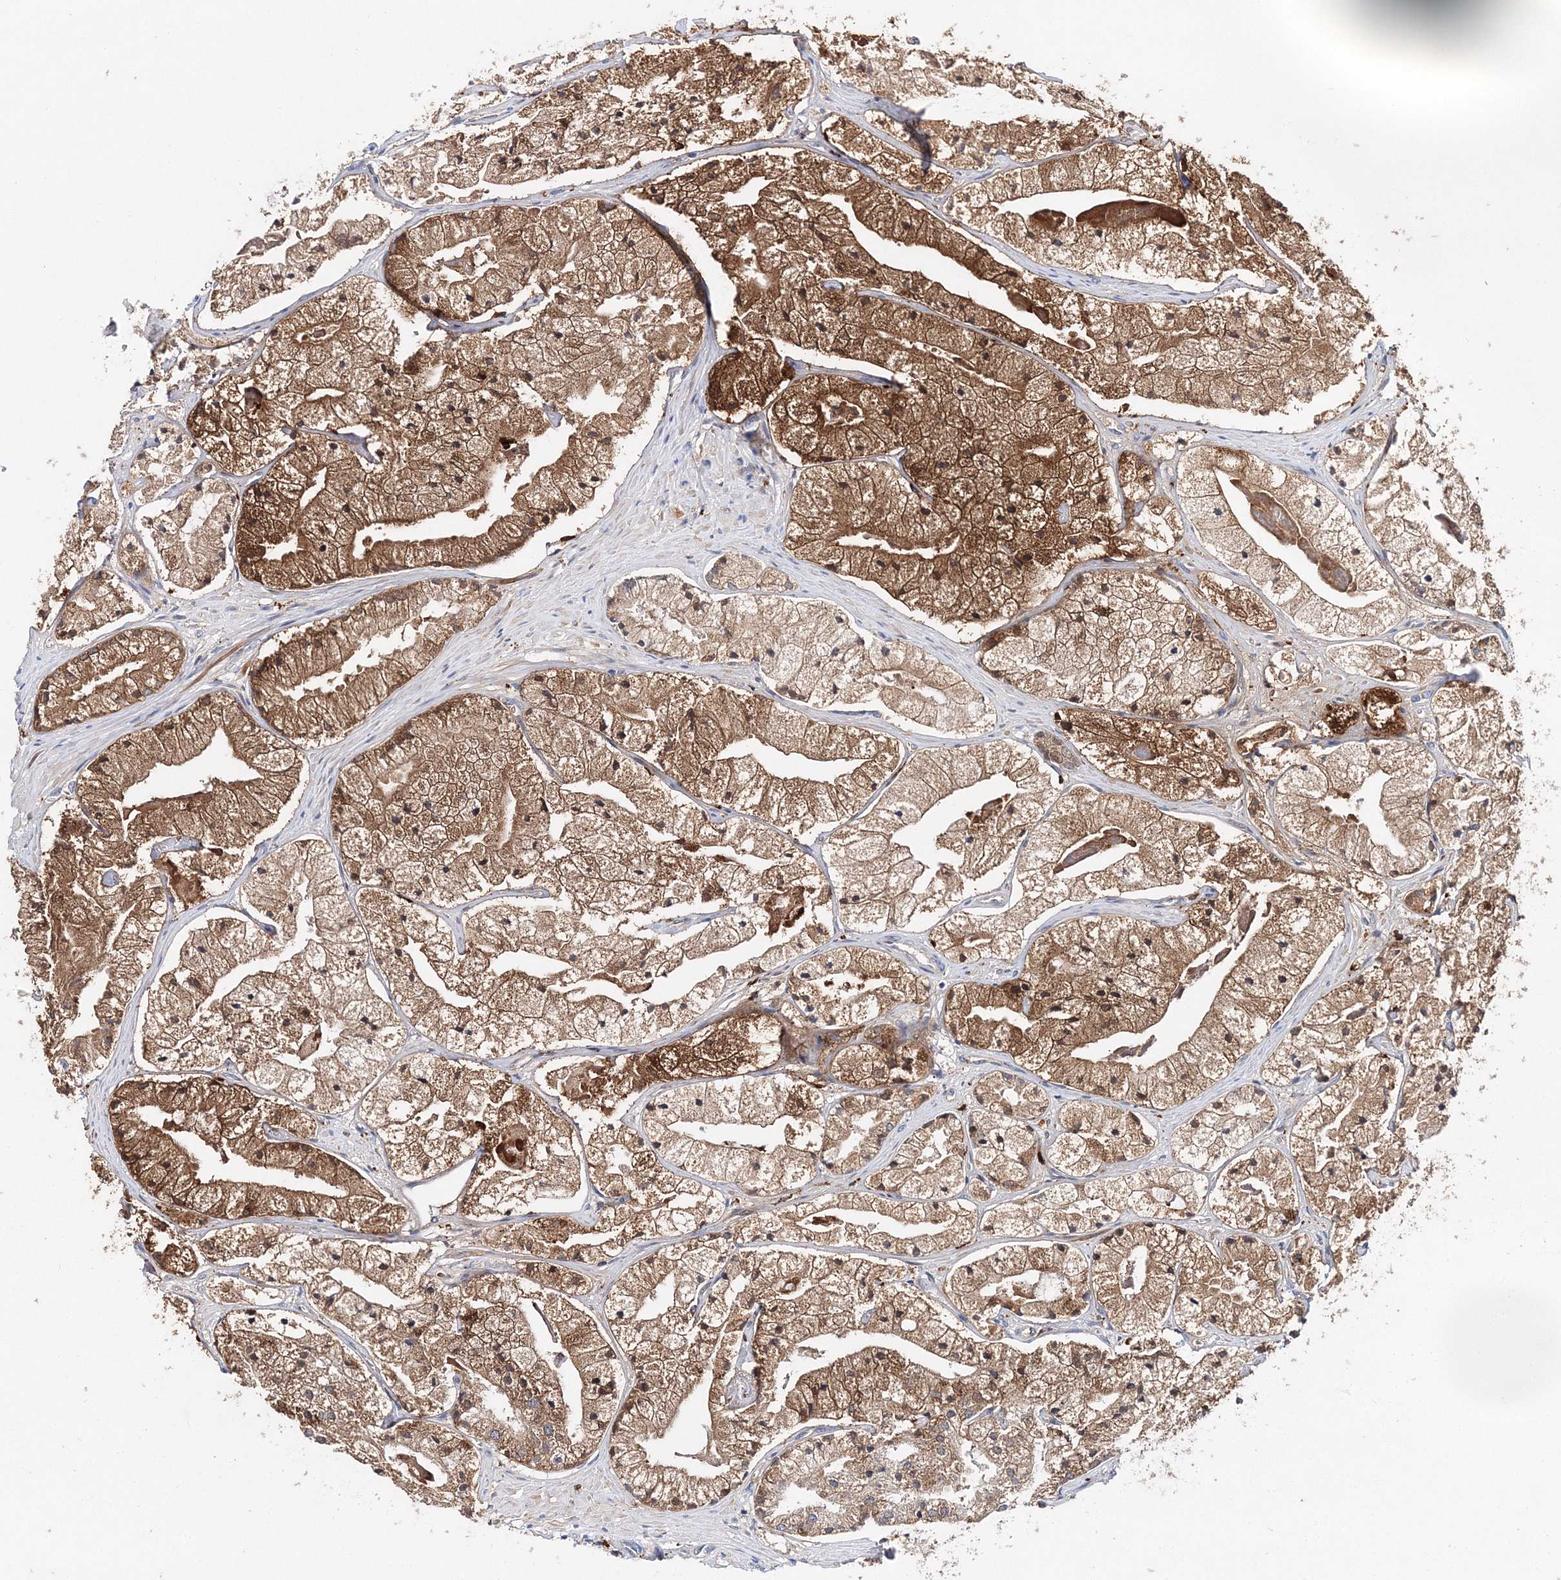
{"staining": {"intensity": "strong", "quantity": "25%-75%", "location": "cytoplasmic/membranous"}, "tissue": "prostate cancer", "cell_type": "Tumor cells", "image_type": "cancer", "snomed": [{"axis": "morphology", "description": "Adenocarcinoma, High grade"}, {"axis": "topography", "description": "Prostate"}], "caption": "DAB (3,3'-diaminobenzidine) immunohistochemical staining of high-grade adenocarcinoma (prostate) exhibits strong cytoplasmic/membranous protein positivity in approximately 25%-75% of tumor cells.", "gene": "C3orf38", "patient": {"sex": "male", "age": 50}}